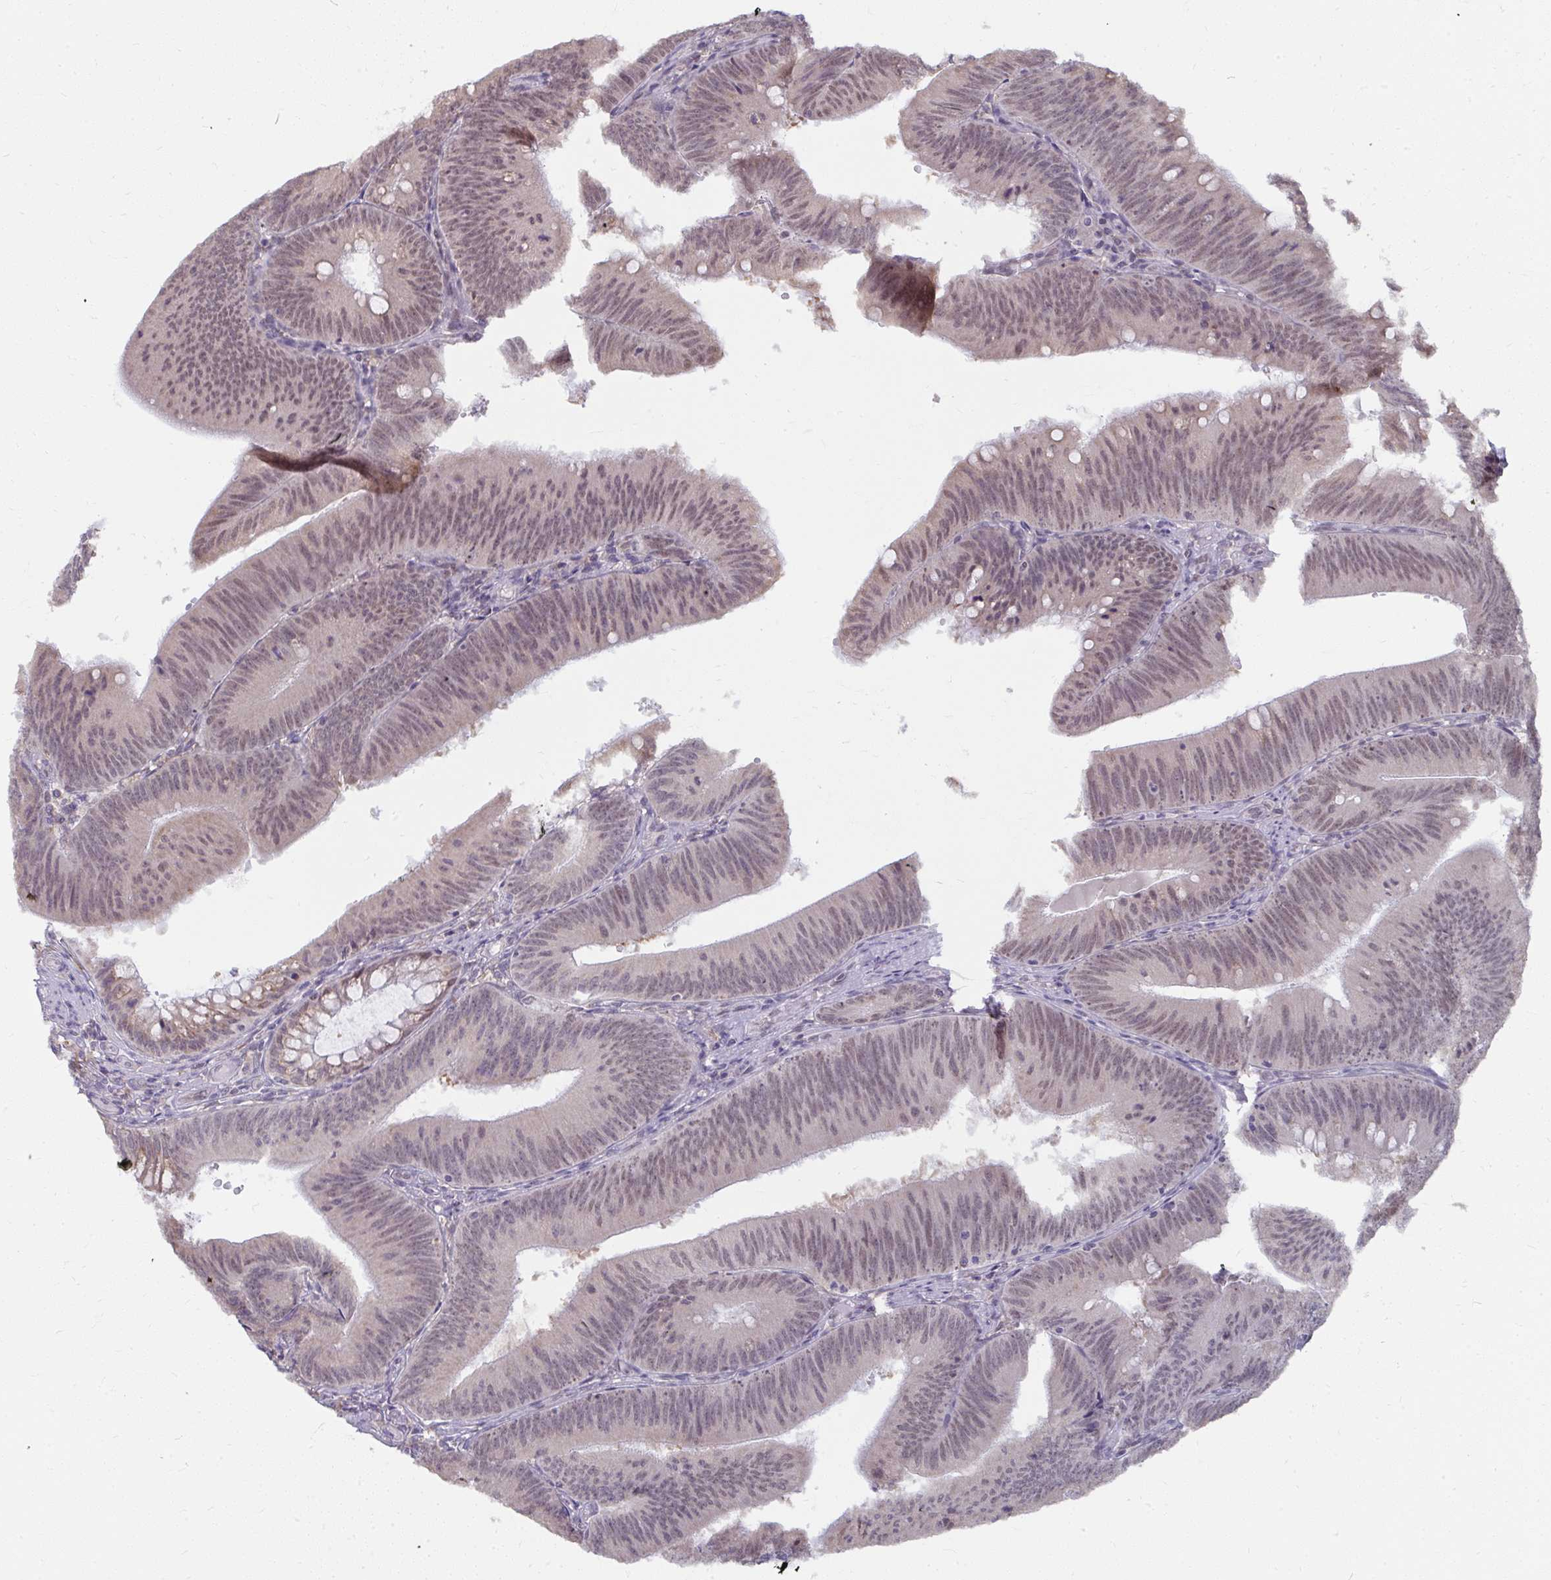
{"staining": {"intensity": "weak", "quantity": ">75%", "location": "nuclear"}, "tissue": "colorectal cancer", "cell_type": "Tumor cells", "image_type": "cancer", "snomed": [{"axis": "morphology", "description": "Adenocarcinoma, NOS"}, {"axis": "topography", "description": "Colon"}], "caption": "Tumor cells demonstrate weak nuclear staining in about >75% of cells in colorectal adenocarcinoma. (Stains: DAB (3,3'-diaminobenzidine) in brown, nuclei in blue, Microscopy: brightfield microscopy at high magnification).", "gene": "NMNAT1", "patient": {"sex": "male", "age": 84}}